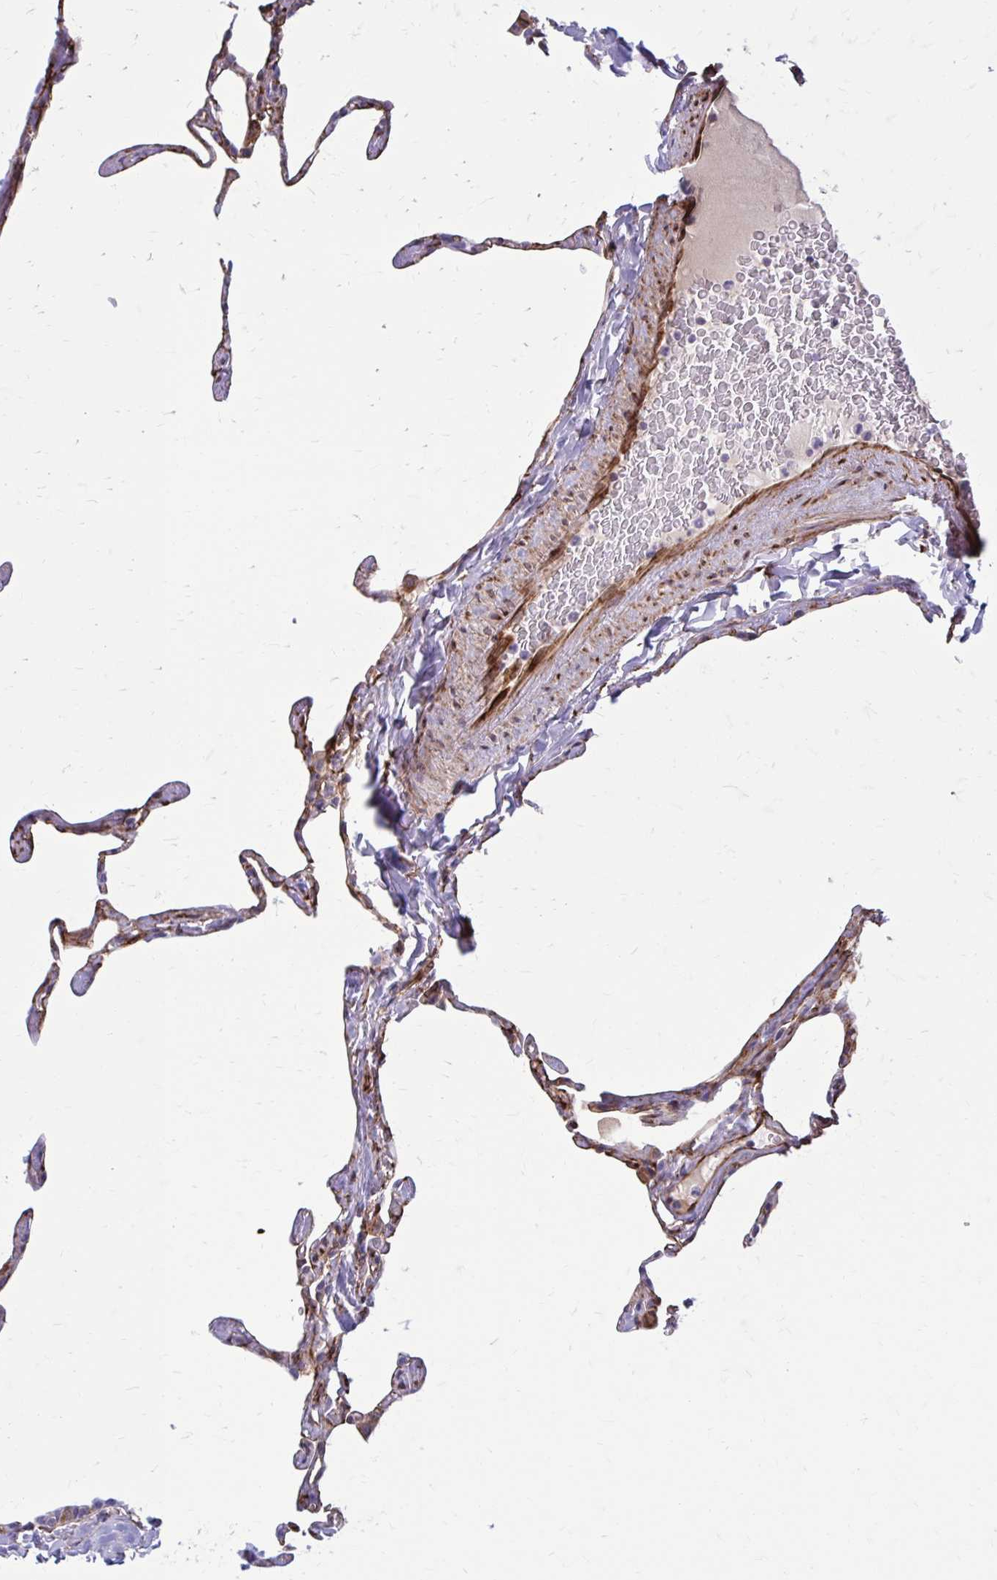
{"staining": {"intensity": "moderate", "quantity": "25%-75%", "location": "cytoplasmic/membranous"}, "tissue": "lung", "cell_type": "Alveolar cells", "image_type": "normal", "snomed": [{"axis": "morphology", "description": "Normal tissue, NOS"}, {"axis": "topography", "description": "Lung"}], "caption": "High-power microscopy captured an IHC image of benign lung, revealing moderate cytoplasmic/membranous expression in approximately 25%-75% of alveolar cells.", "gene": "BEND5", "patient": {"sex": "male", "age": 65}}